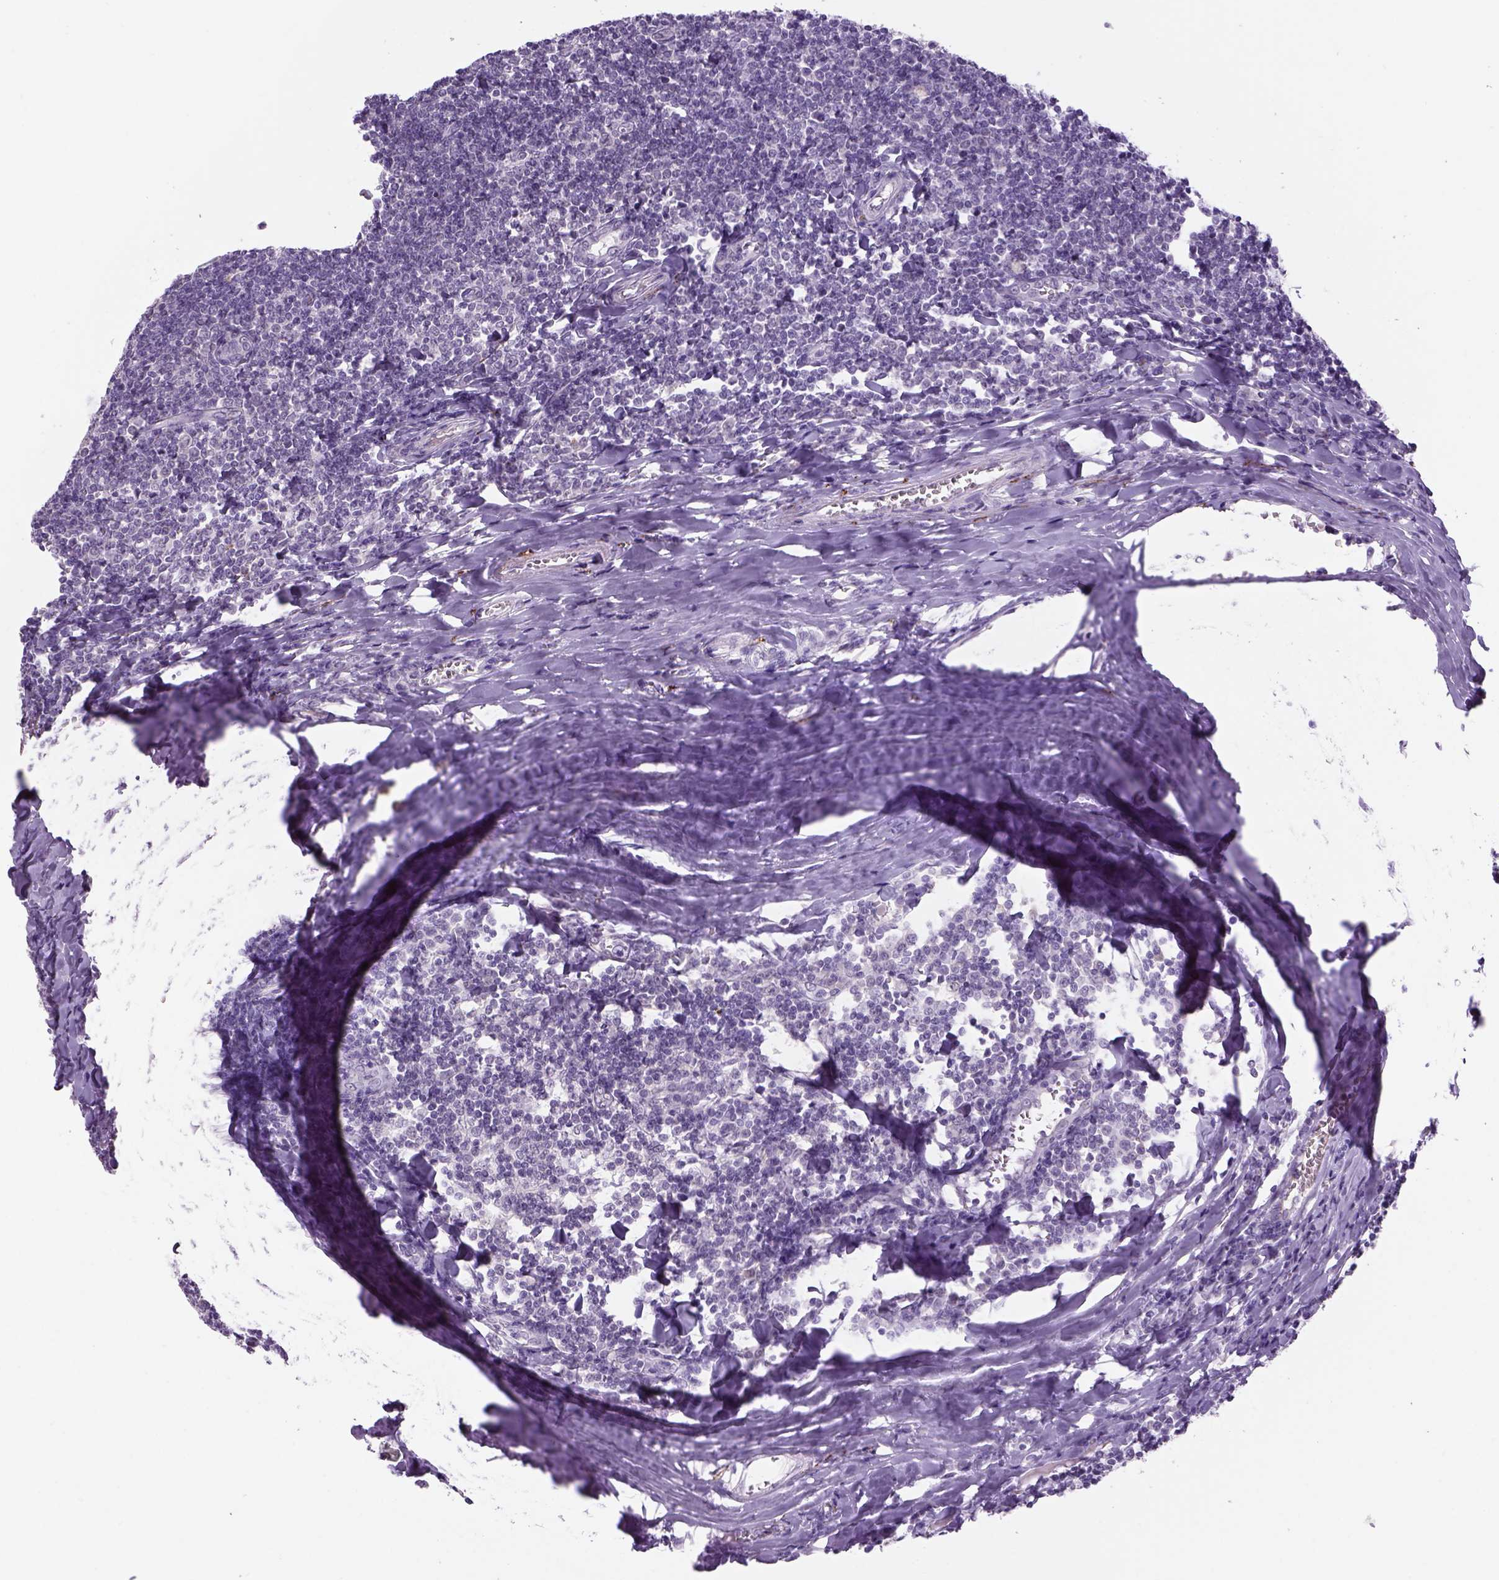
{"staining": {"intensity": "negative", "quantity": "none", "location": "none"}, "tissue": "tonsil", "cell_type": "Germinal center cells", "image_type": "normal", "snomed": [{"axis": "morphology", "description": "Normal tissue, NOS"}, {"axis": "topography", "description": "Tonsil"}], "caption": "Germinal center cells show no significant positivity in benign tonsil. (Brightfield microscopy of DAB IHC at high magnification).", "gene": "DBH", "patient": {"sex": "female", "age": 12}}